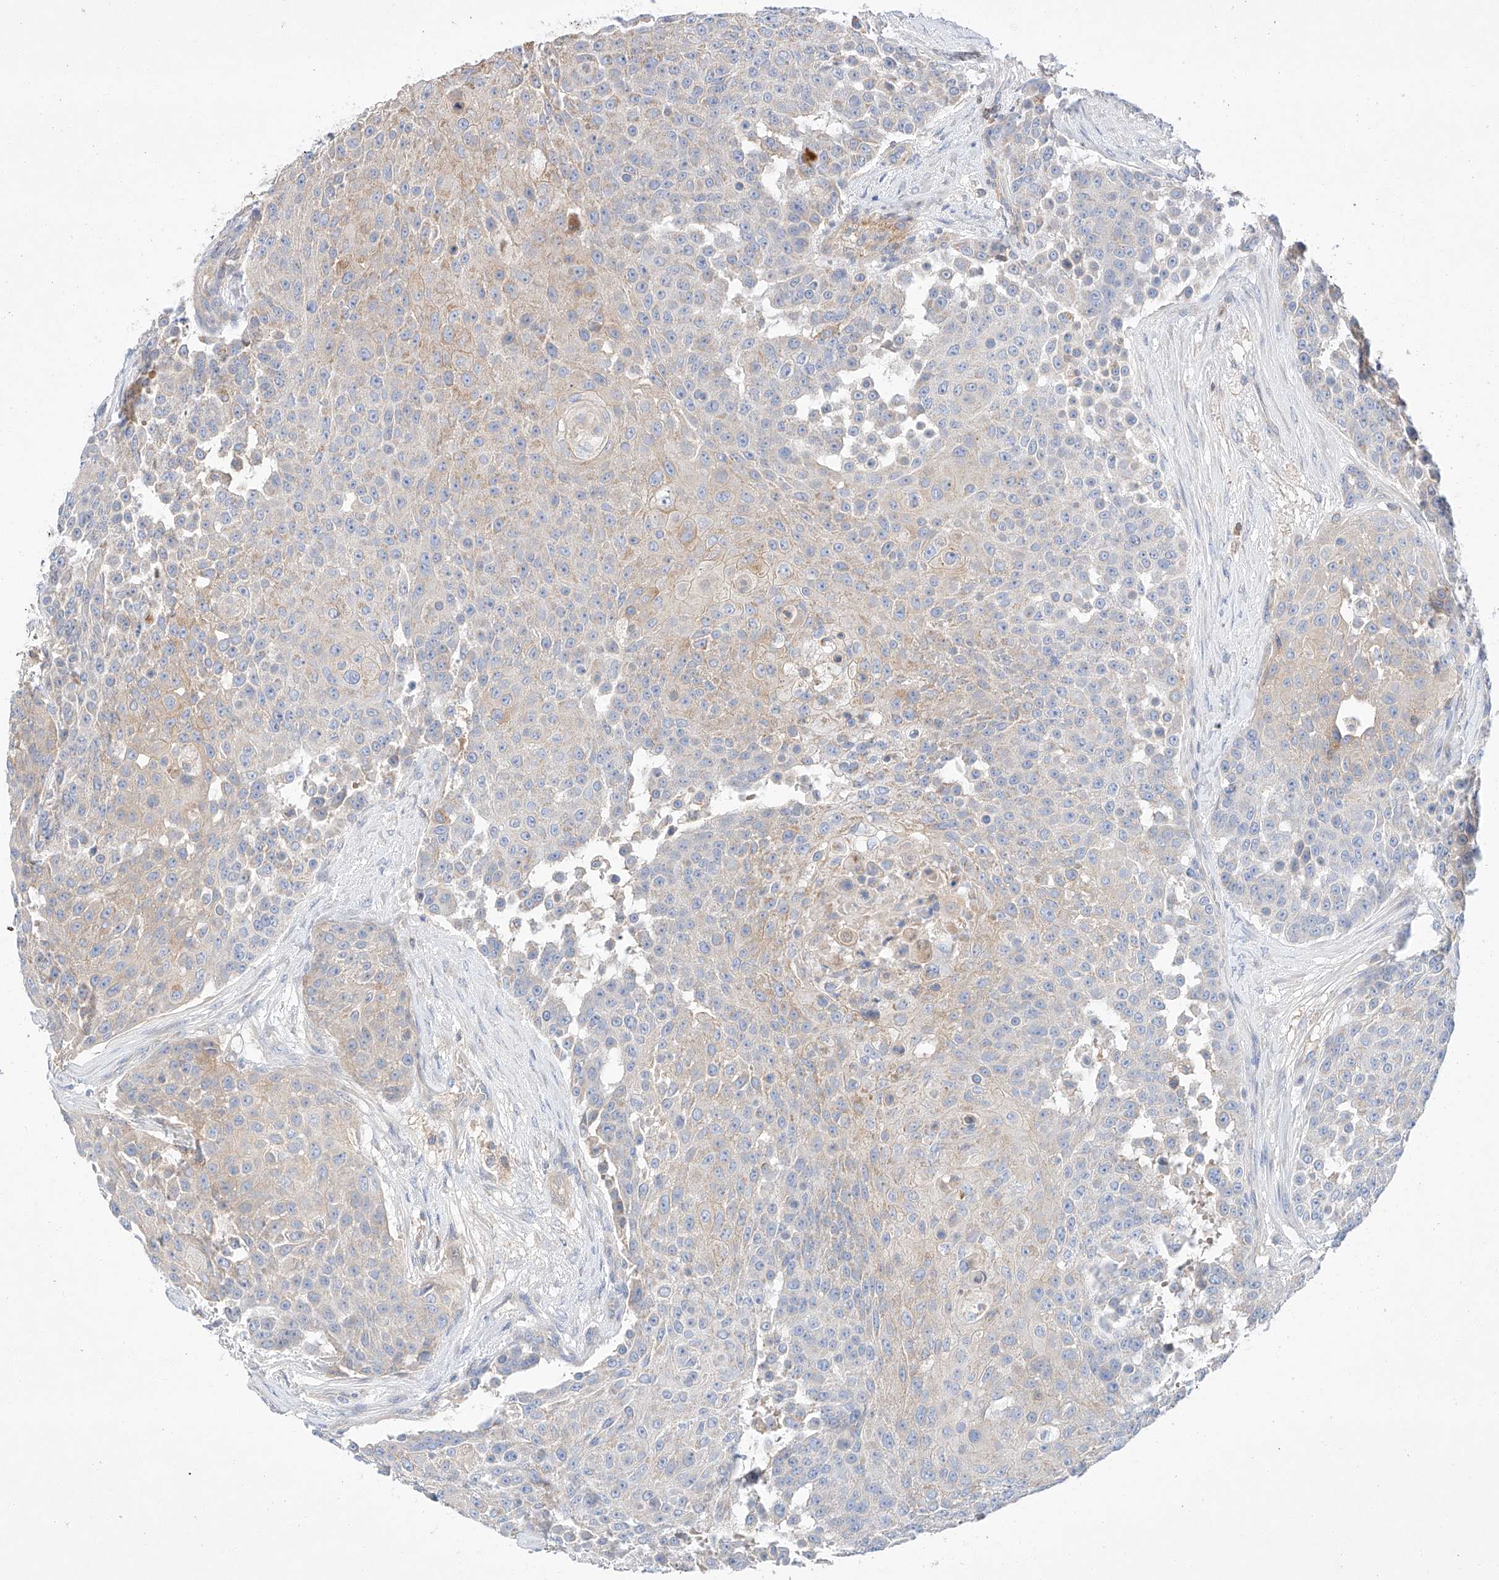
{"staining": {"intensity": "weak", "quantity": "<25%", "location": "cytoplasmic/membranous"}, "tissue": "urothelial cancer", "cell_type": "Tumor cells", "image_type": "cancer", "snomed": [{"axis": "morphology", "description": "Urothelial carcinoma, High grade"}, {"axis": "topography", "description": "Urinary bladder"}], "caption": "An immunohistochemistry (IHC) histopathology image of urothelial carcinoma (high-grade) is shown. There is no staining in tumor cells of urothelial carcinoma (high-grade).", "gene": "C6orf118", "patient": {"sex": "female", "age": 63}}